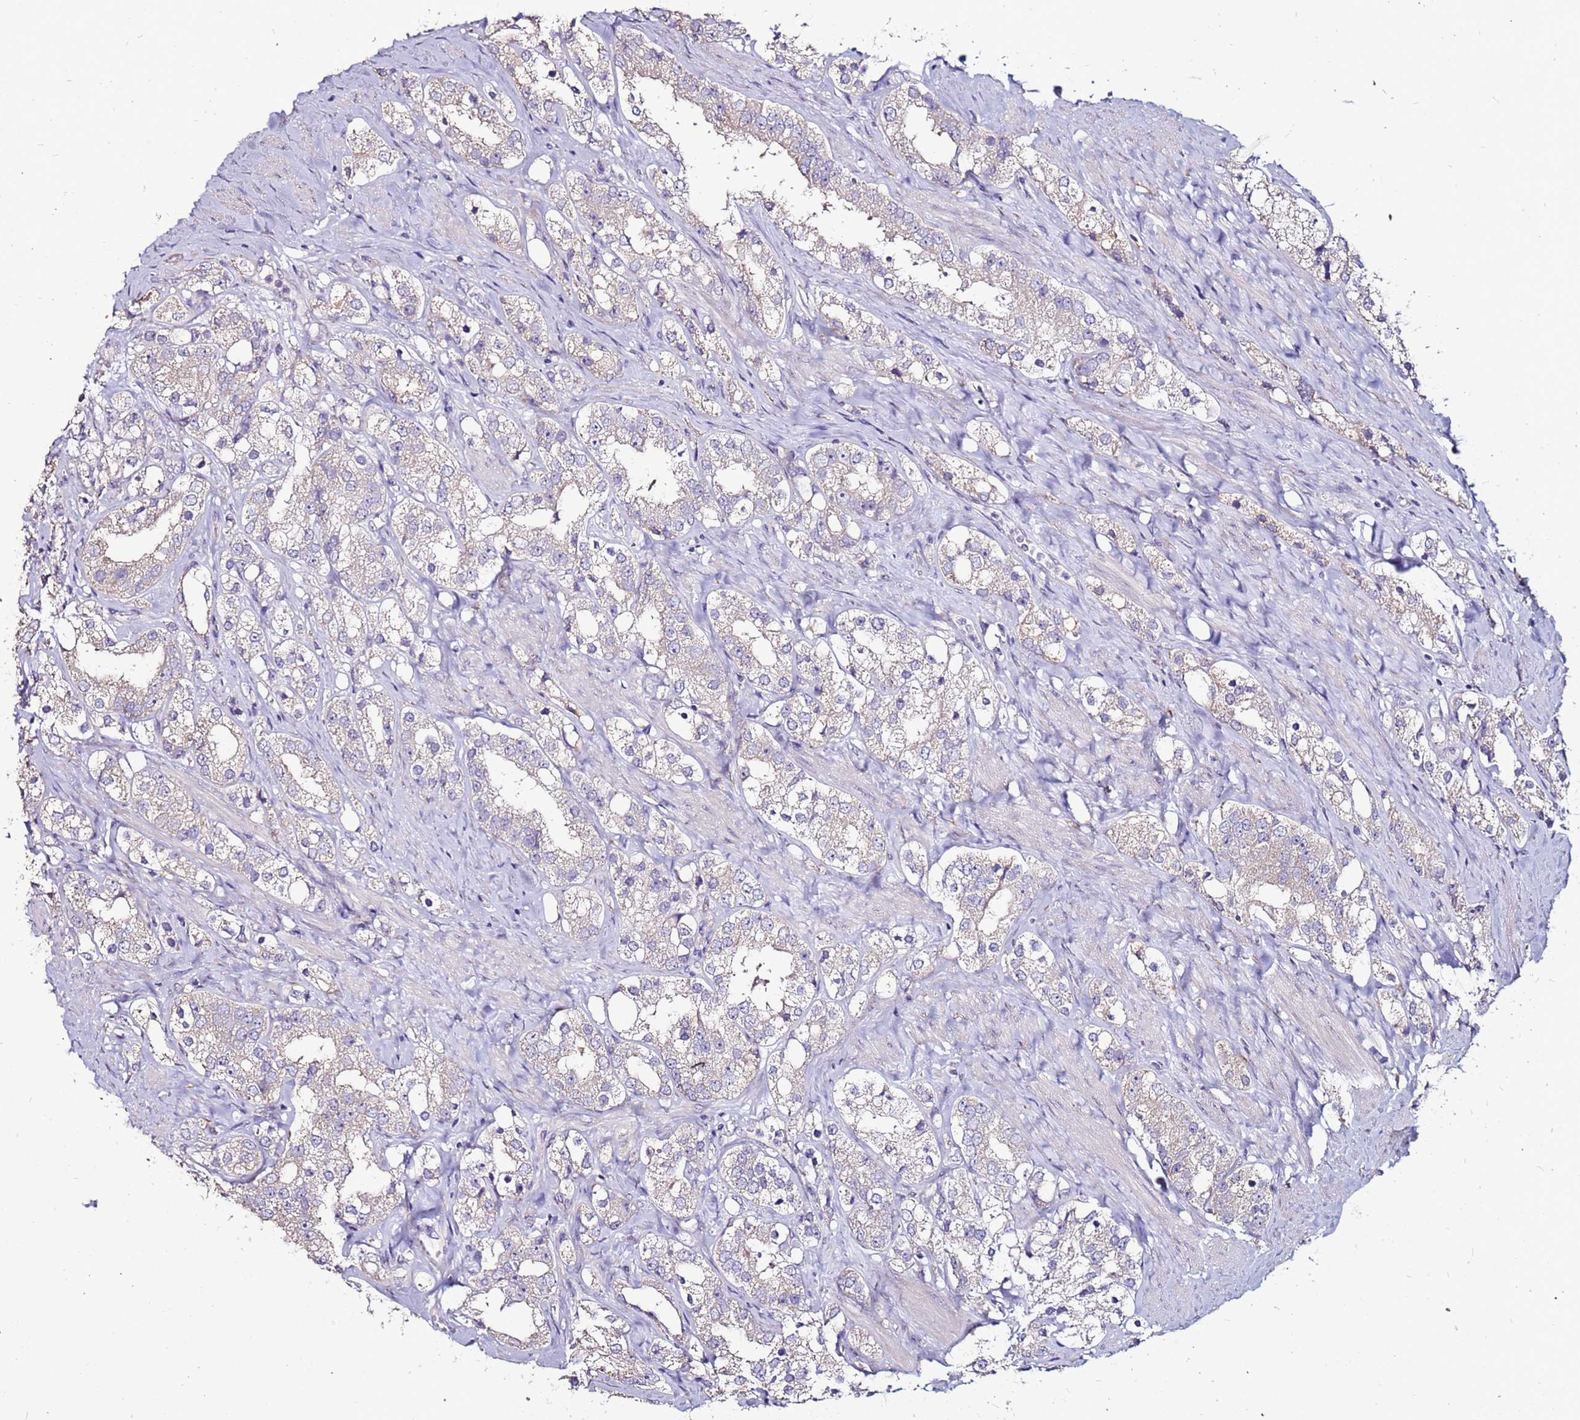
{"staining": {"intensity": "negative", "quantity": "none", "location": "none"}, "tissue": "prostate cancer", "cell_type": "Tumor cells", "image_type": "cancer", "snomed": [{"axis": "morphology", "description": "Adenocarcinoma, NOS"}, {"axis": "topography", "description": "Prostate"}], "caption": "The immunohistochemistry (IHC) photomicrograph has no significant expression in tumor cells of prostate cancer (adenocarcinoma) tissue.", "gene": "SLC44A3", "patient": {"sex": "male", "age": 79}}